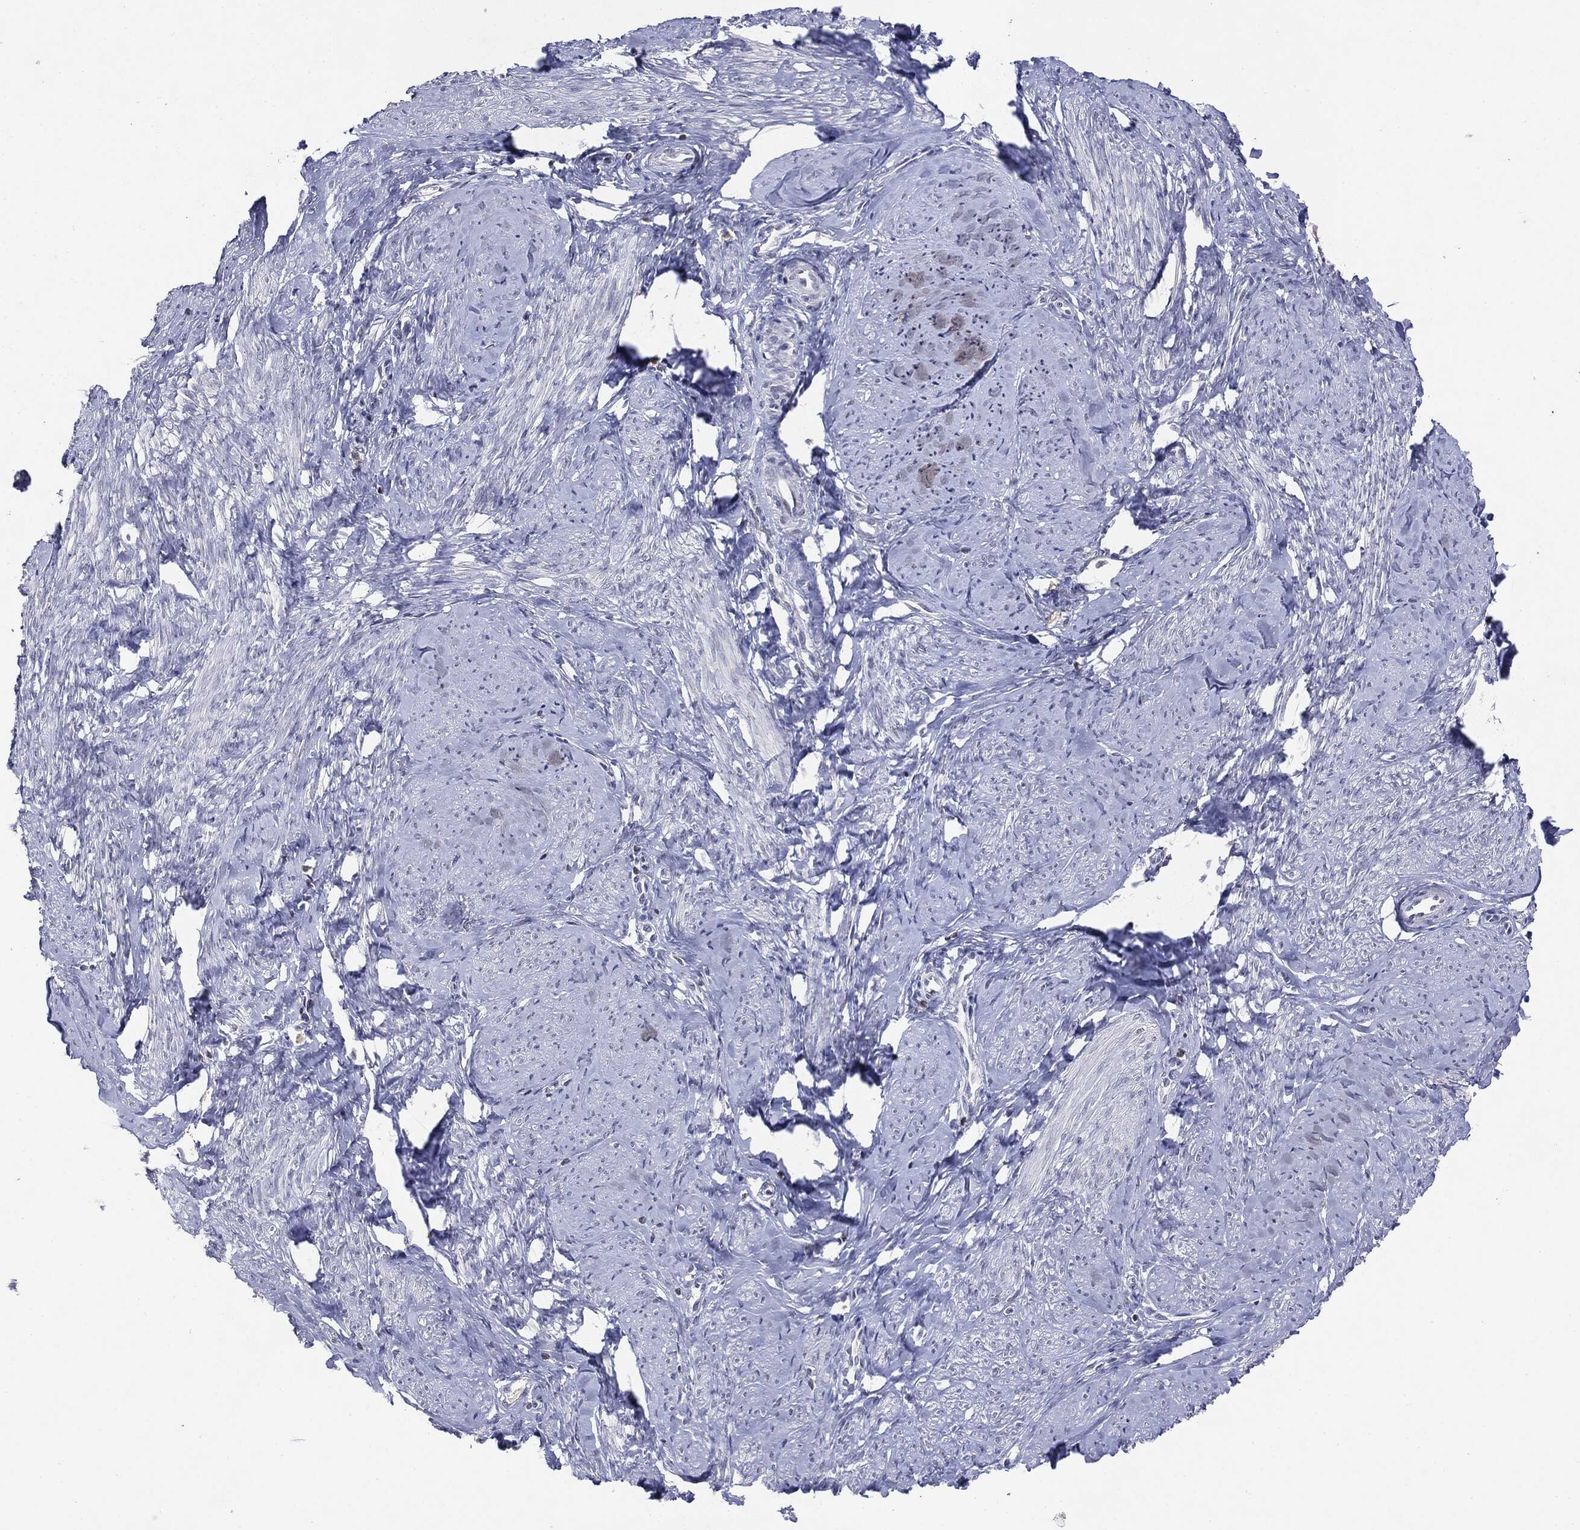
{"staining": {"intensity": "negative", "quantity": "none", "location": "none"}, "tissue": "smooth muscle", "cell_type": "Smooth muscle cells", "image_type": "normal", "snomed": [{"axis": "morphology", "description": "Normal tissue, NOS"}, {"axis": "topography", "description": "Smooth muscle"}], "caption": "The photomicrograph exhibits no staining of smooth muscle cells in benign smooth muscle.", "gene": "KIF2C", "patient": {"sex": "female", "age": 48}}